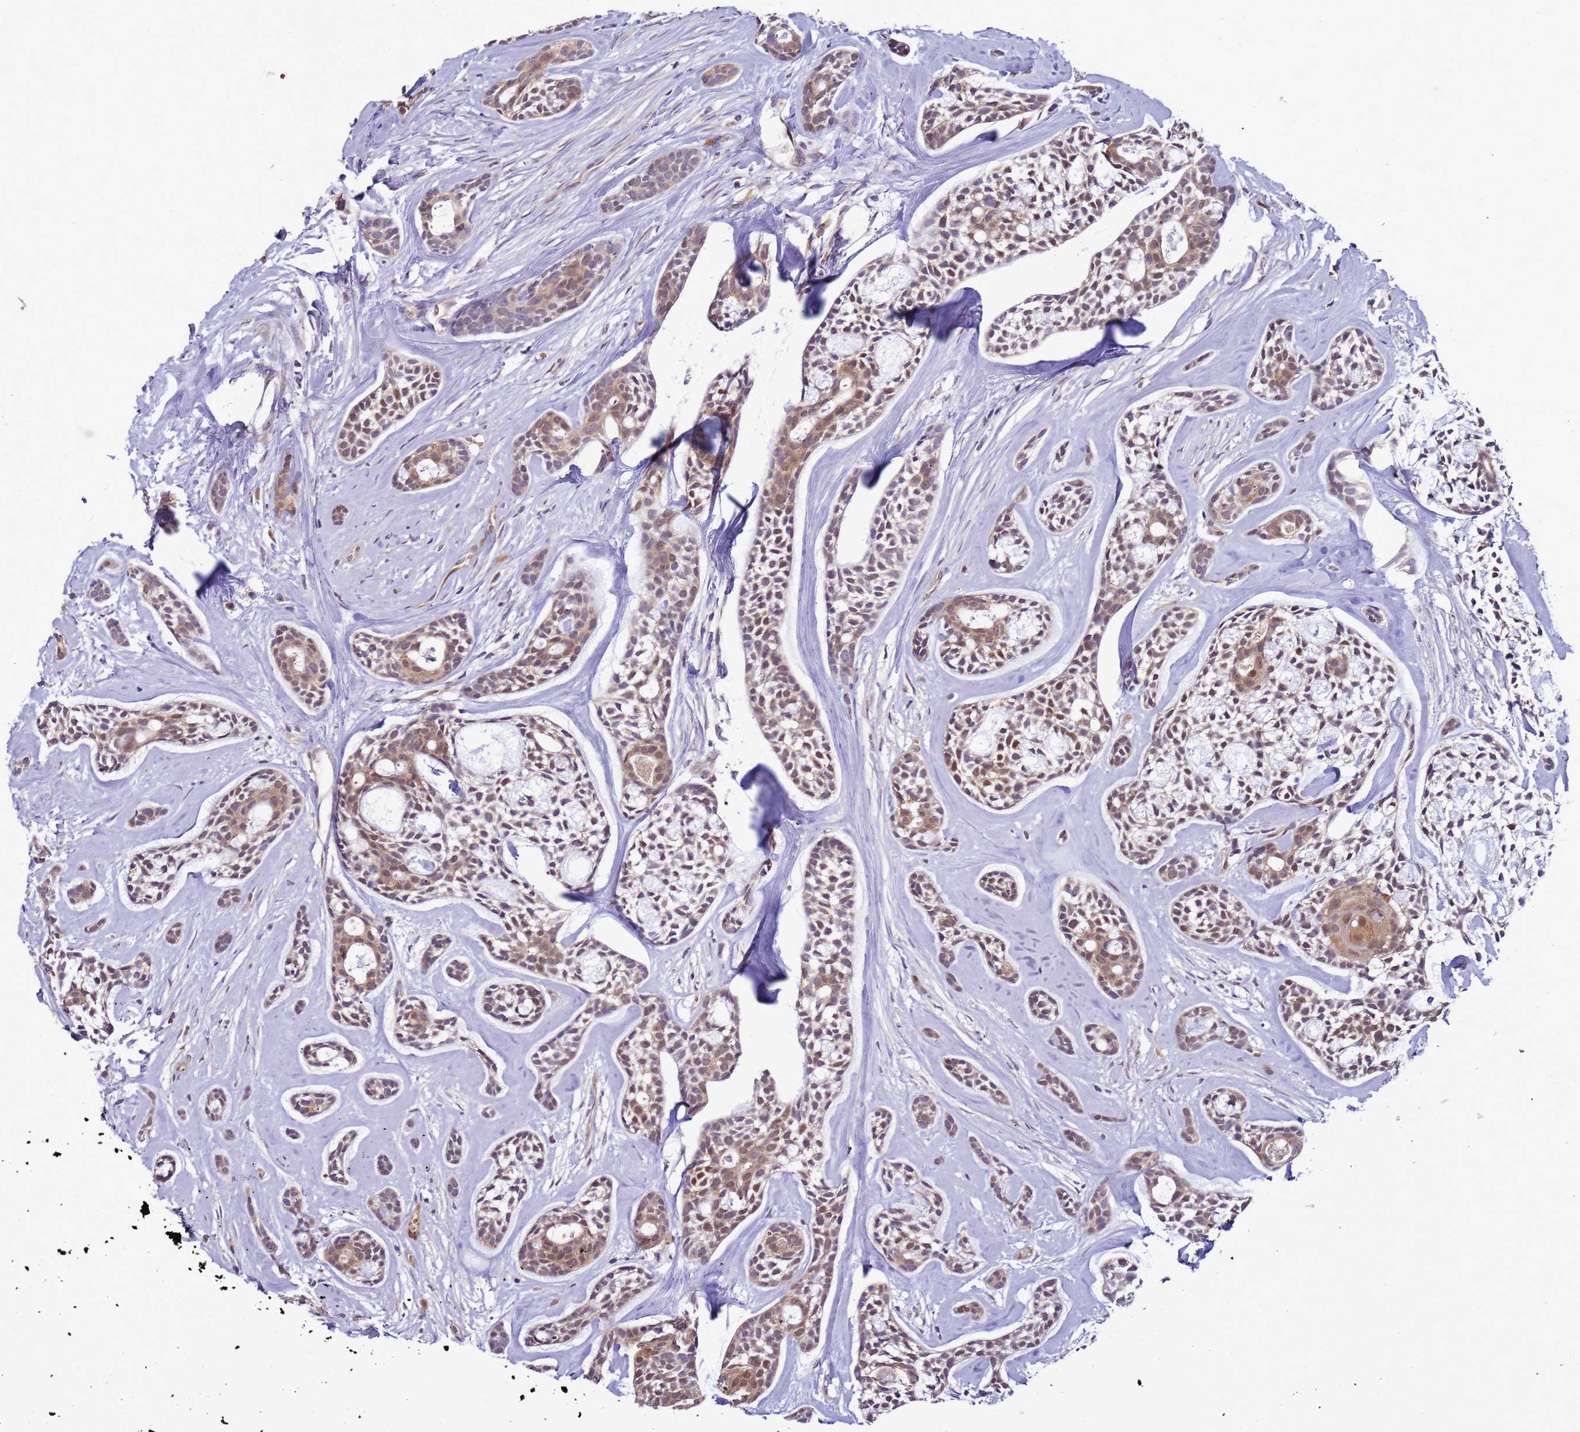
{"staining": {"intensity": "weak", "quantity": ">75%", "location": "cytoplasmic/membranous"}, "tissue": "head and neck cancer", "cell_type": "Tumor cells", "image_type": "cancer", "snomed": [{"axis": "morphology", "description": "Adenocarcinoma, NOS"}, {"axis": "topography", "description": "Subcutis"}, {"axis": "topography", "description": "Head-Neck"}], "caption": "Immunohistochemistry (IHC) of head and neck cancer (adenocarcinoma) reveals low levels of weak cytoplasmic/membranous positivity in approximately >75% of tumor cells.", "gene": "DDI2", "patient": {"sex": "female", "age": 73}}